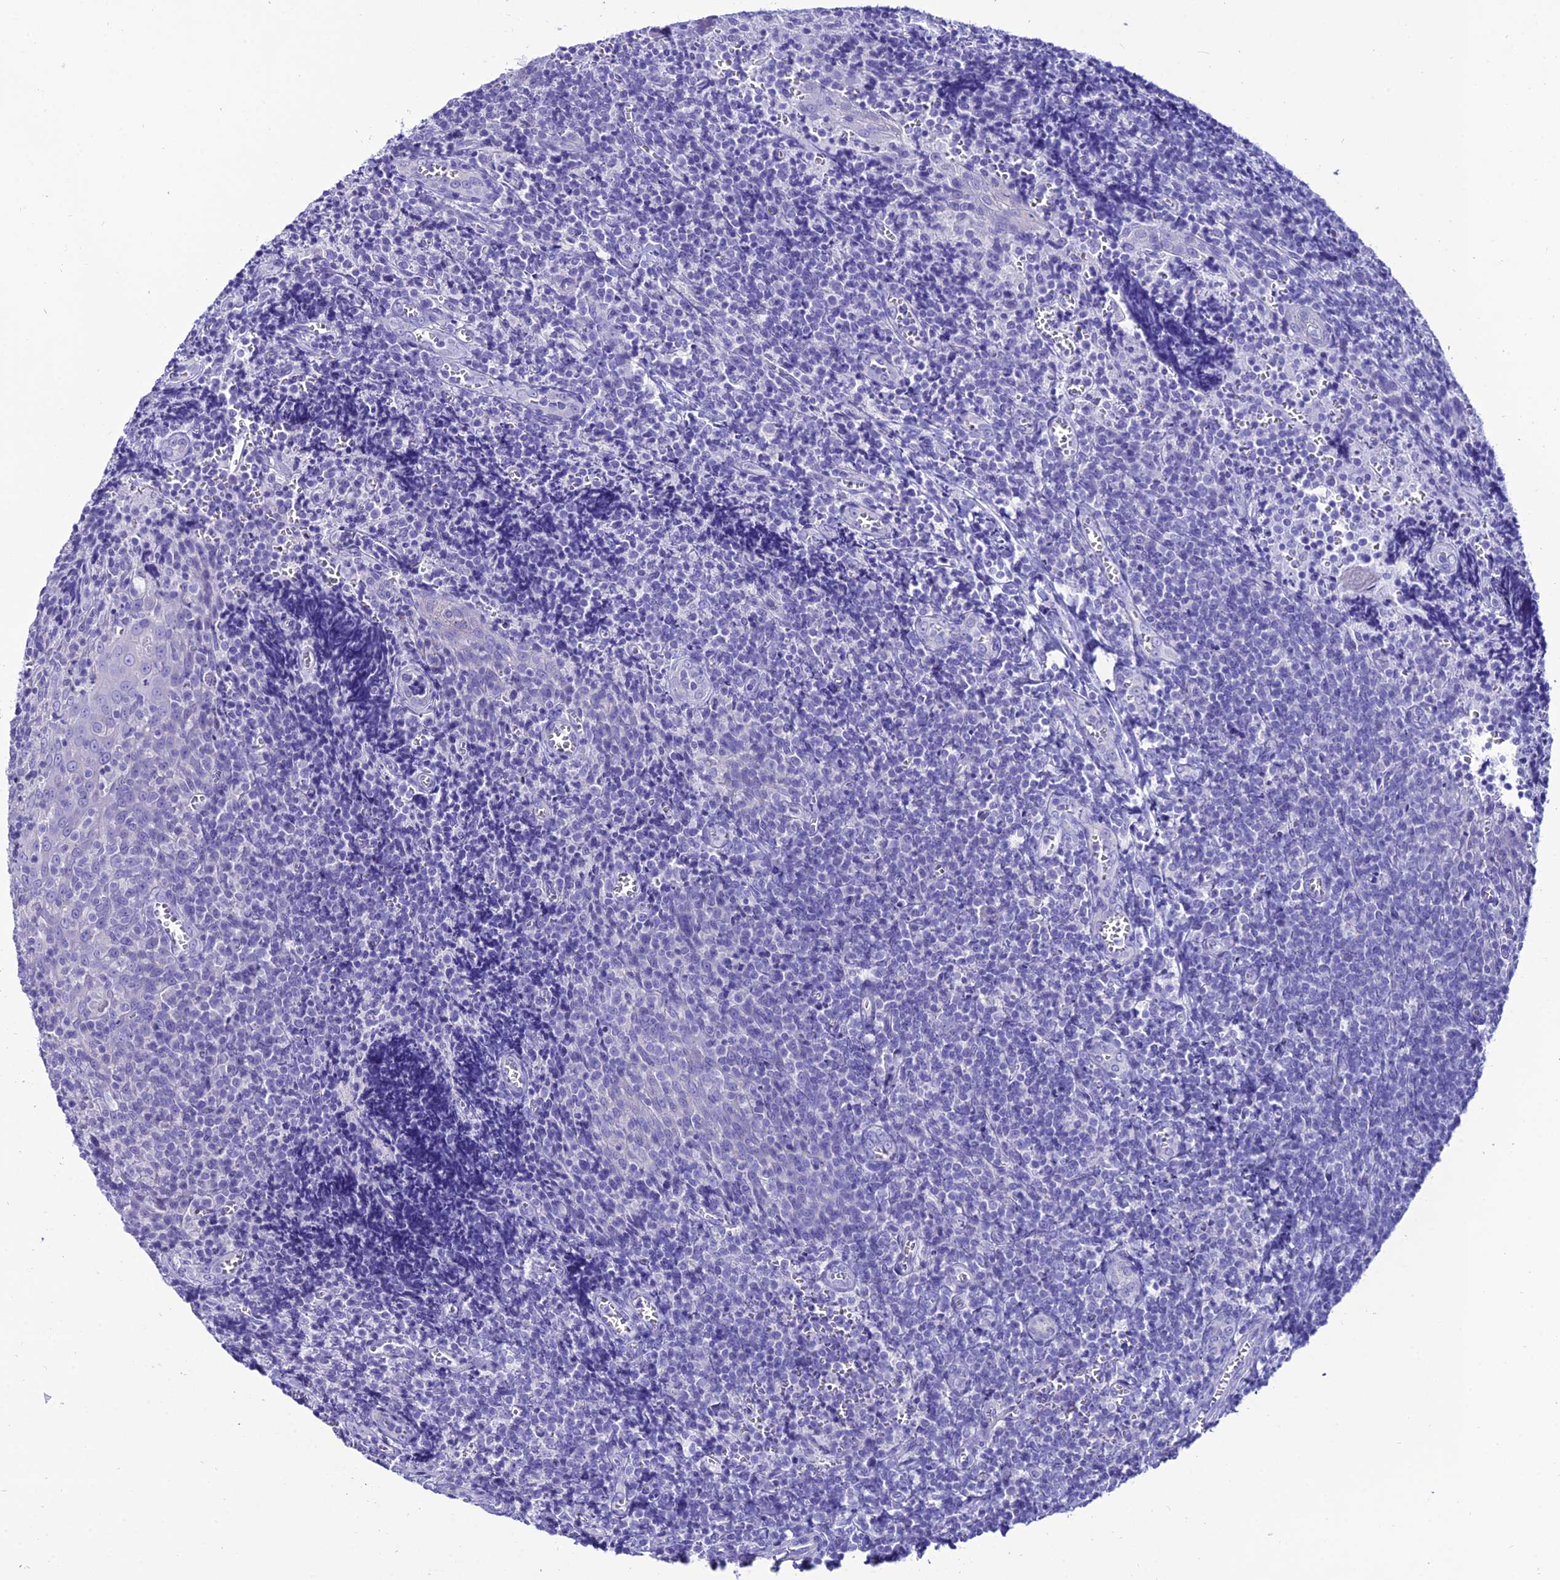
{"staining": {"intensity": "negative", "quantity": "none", "location": "none"}, "tissue": "tonsil", "cell_type": "Germinal center cells", "image_type": "normal", "snomed": [{"axis": "morphology", "description": "Normal tissue, NOS"}, {"axis": "topography", "description": "Tonsil"}], "caption": "Protein analysis of normal tonsil demonstrates no significant expression in germinal center cells. (Brightfield microscopy of DAB immunohistochemistry at high magnification).", "gene": "OR4D5", "patient": {"sex": "male", "age": 27}}